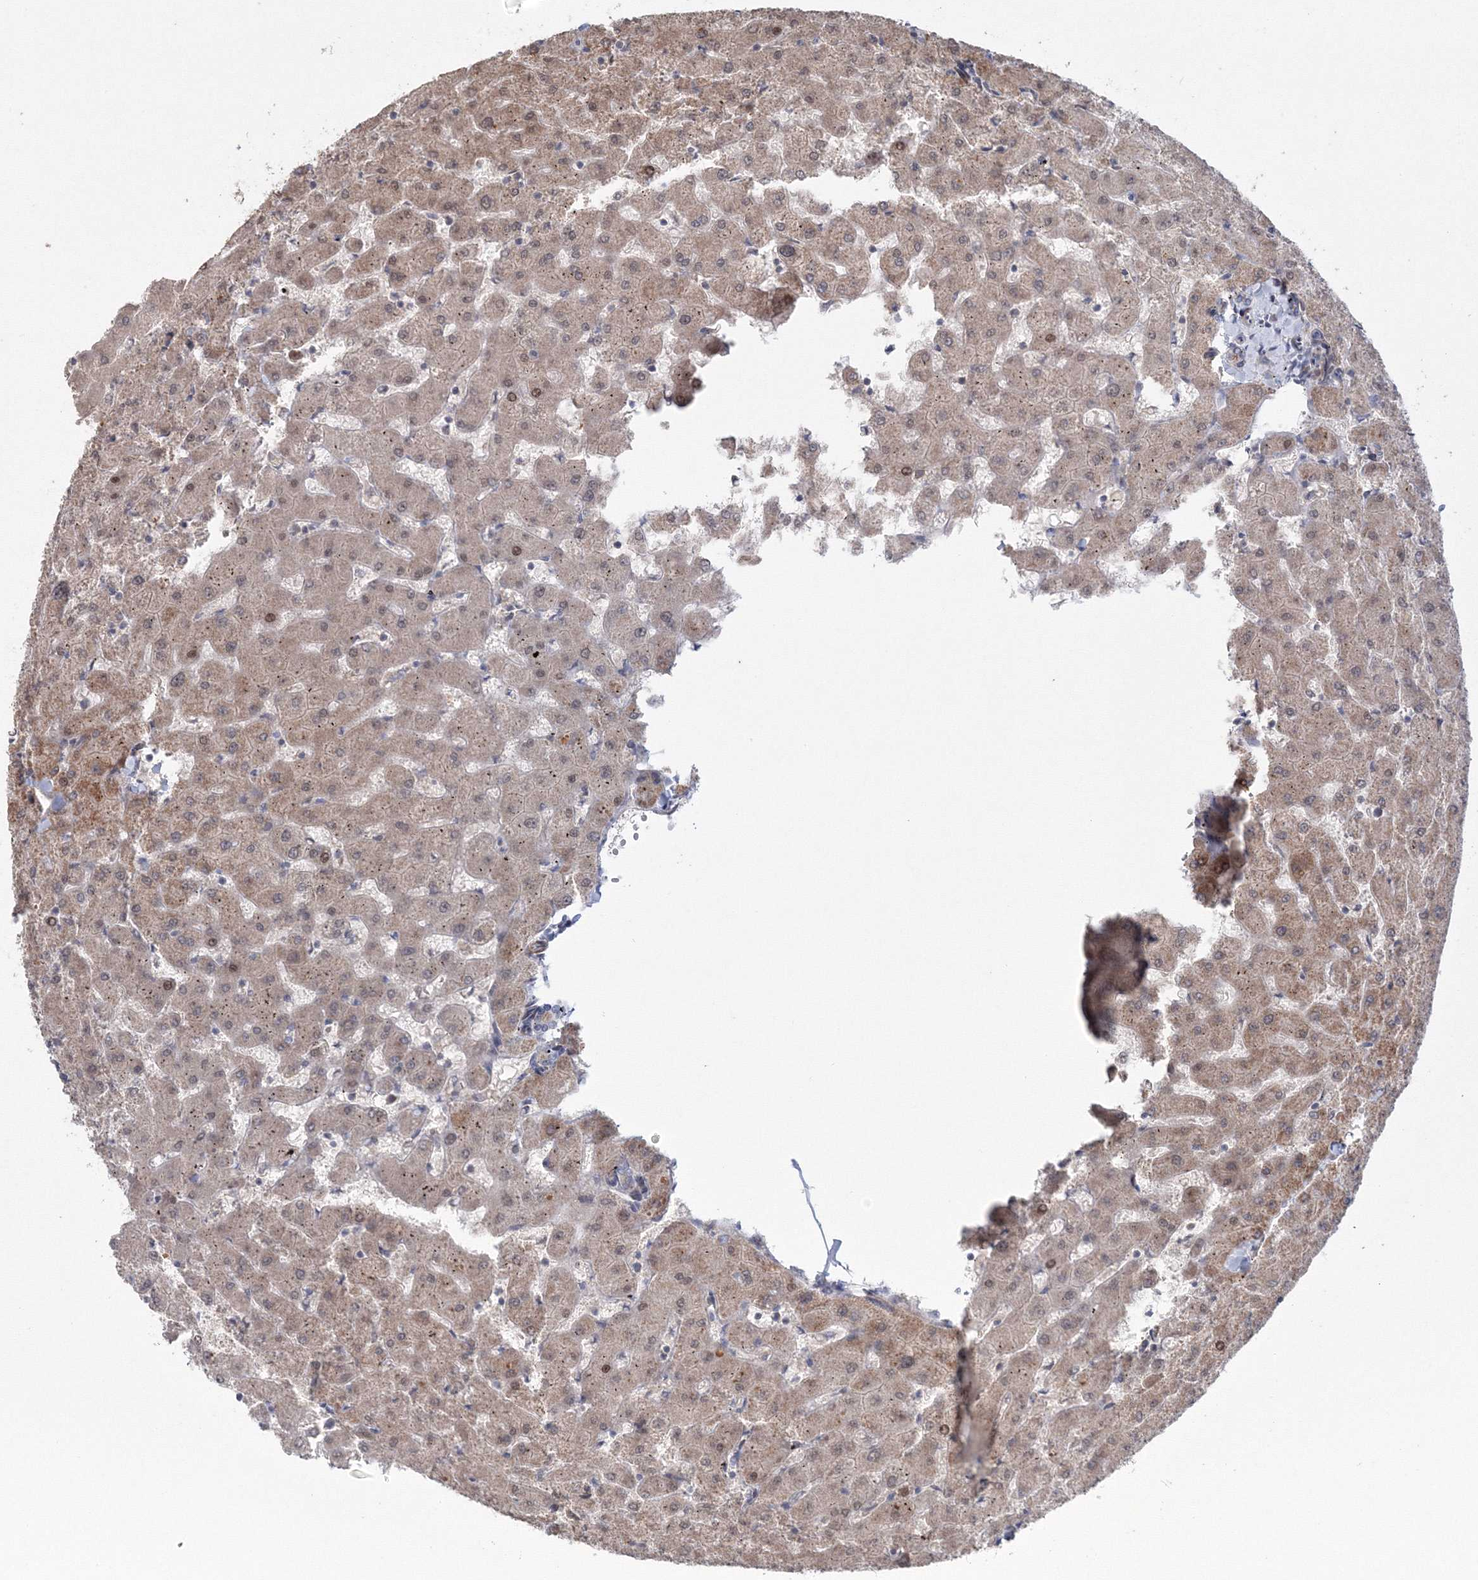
{"staining": {"intensity": "weak", "quantity": "25%-75%", "location": "cytoplasmic/membranous"}, "tissue": "liver", "cell_type": "Cholangiocytes", "image_type": "normal", "snomed": [{"axis": "morphology", "description": "Normal tissue, NOS"}, {"axis": "topography", "description": "Liver"}], "caption": "Human liver stained for a protein (brown) shows weak cytoplasmic/membranous positive staining in approximately 25%-75% of cholangiocytes.", "gene": "NOA1", "patient": {"sex": "female", "age": 63}}